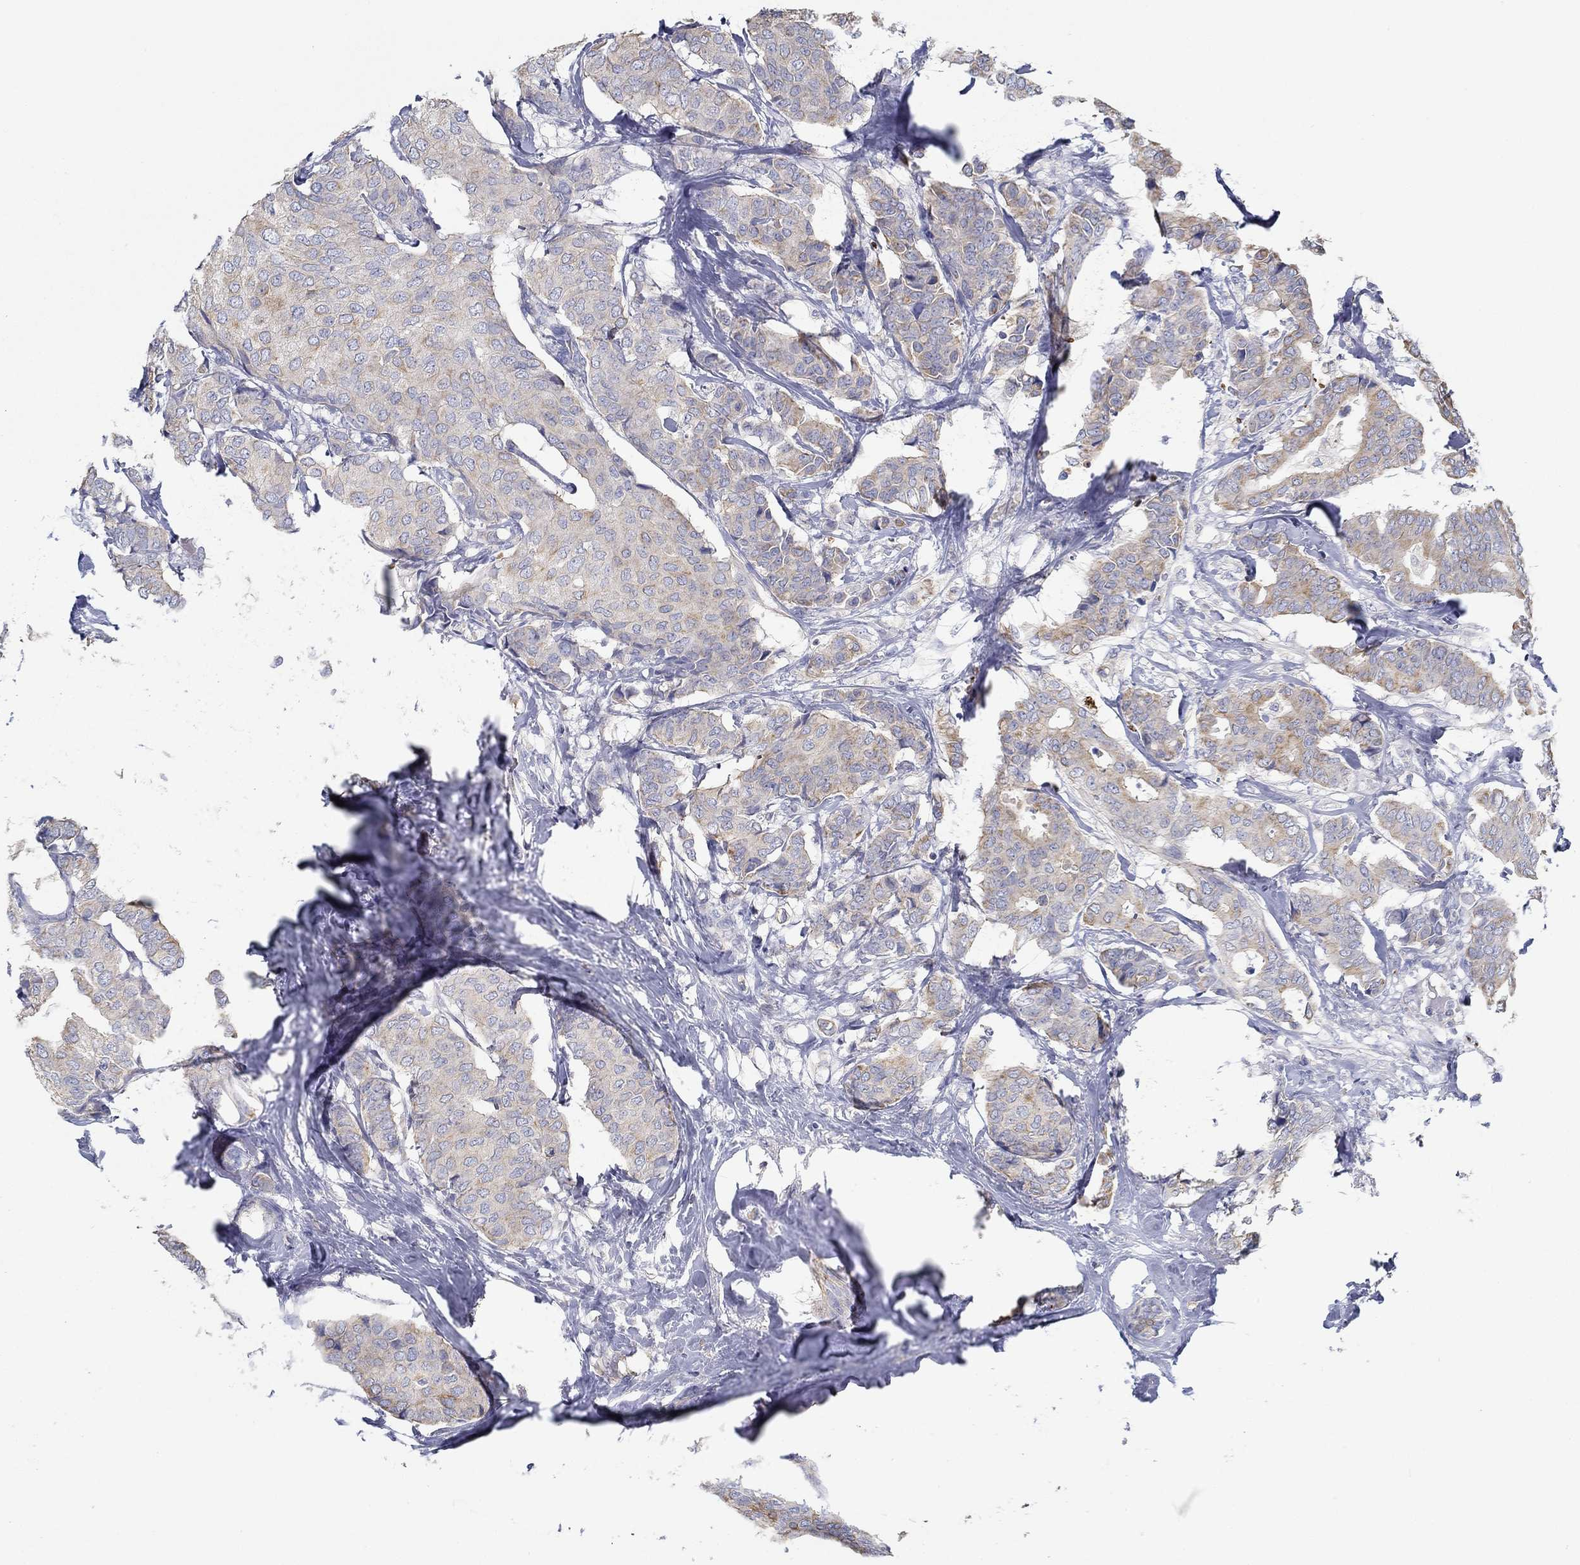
{"staining": {"intensity": "weak", "quantity": "25%-75%", "location": "cytoplasmic/membranous"}, "tissue": "breast cancer", "cell_type": "Tumor cells", "image_type": "cancer", "snomed": [{"axis": "morphology", "description": "Duct carcinoma"}, {"axis": "topography", "description": "Breast"}], "caption": "Immunohistochemical staining of breast intraductal carcinoma shows low levels of weak cytoplasmic/membranous expression in about 25%-75% of tumor cells.", "gene": "BBOF1", "patient": {"sex": "female", "age": 75}}